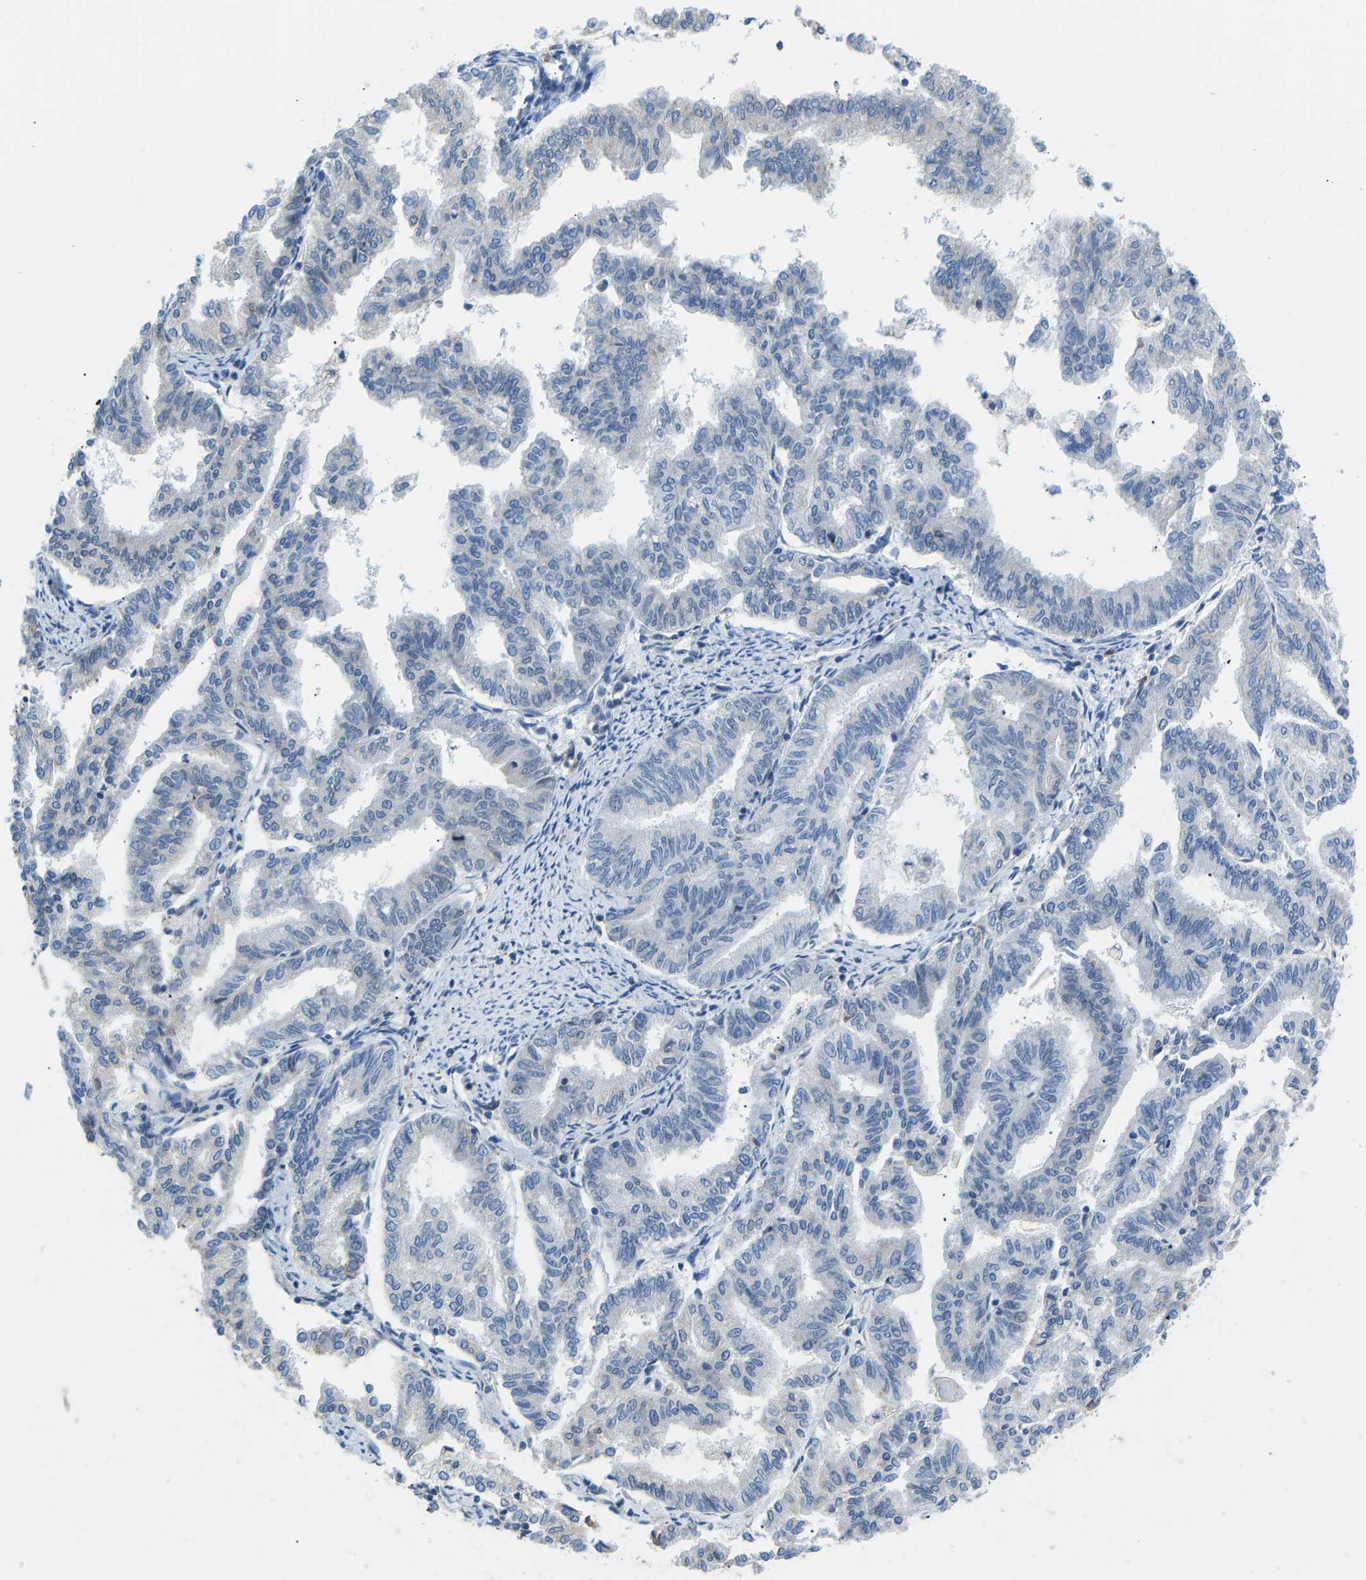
{"staining": {"intensity": "negative", "quantity": "none", "location": "none"}, "tissue": "endometrial cancer", "cell_type": "Tumor cells", "image_type": "cancer", "snomed": [{"axis": "morphology", "description": "Adenocarcinoma, NOS"}, {"axis": "topography", "description": "Endometrium"}], "caption": "Immunohistochemical staining of endometrial cancer (adenocarcinoma) reveals no significant expression in tumor cells.", "gene": "VRK1", "patient": {"sex": "female", "age": 79}}